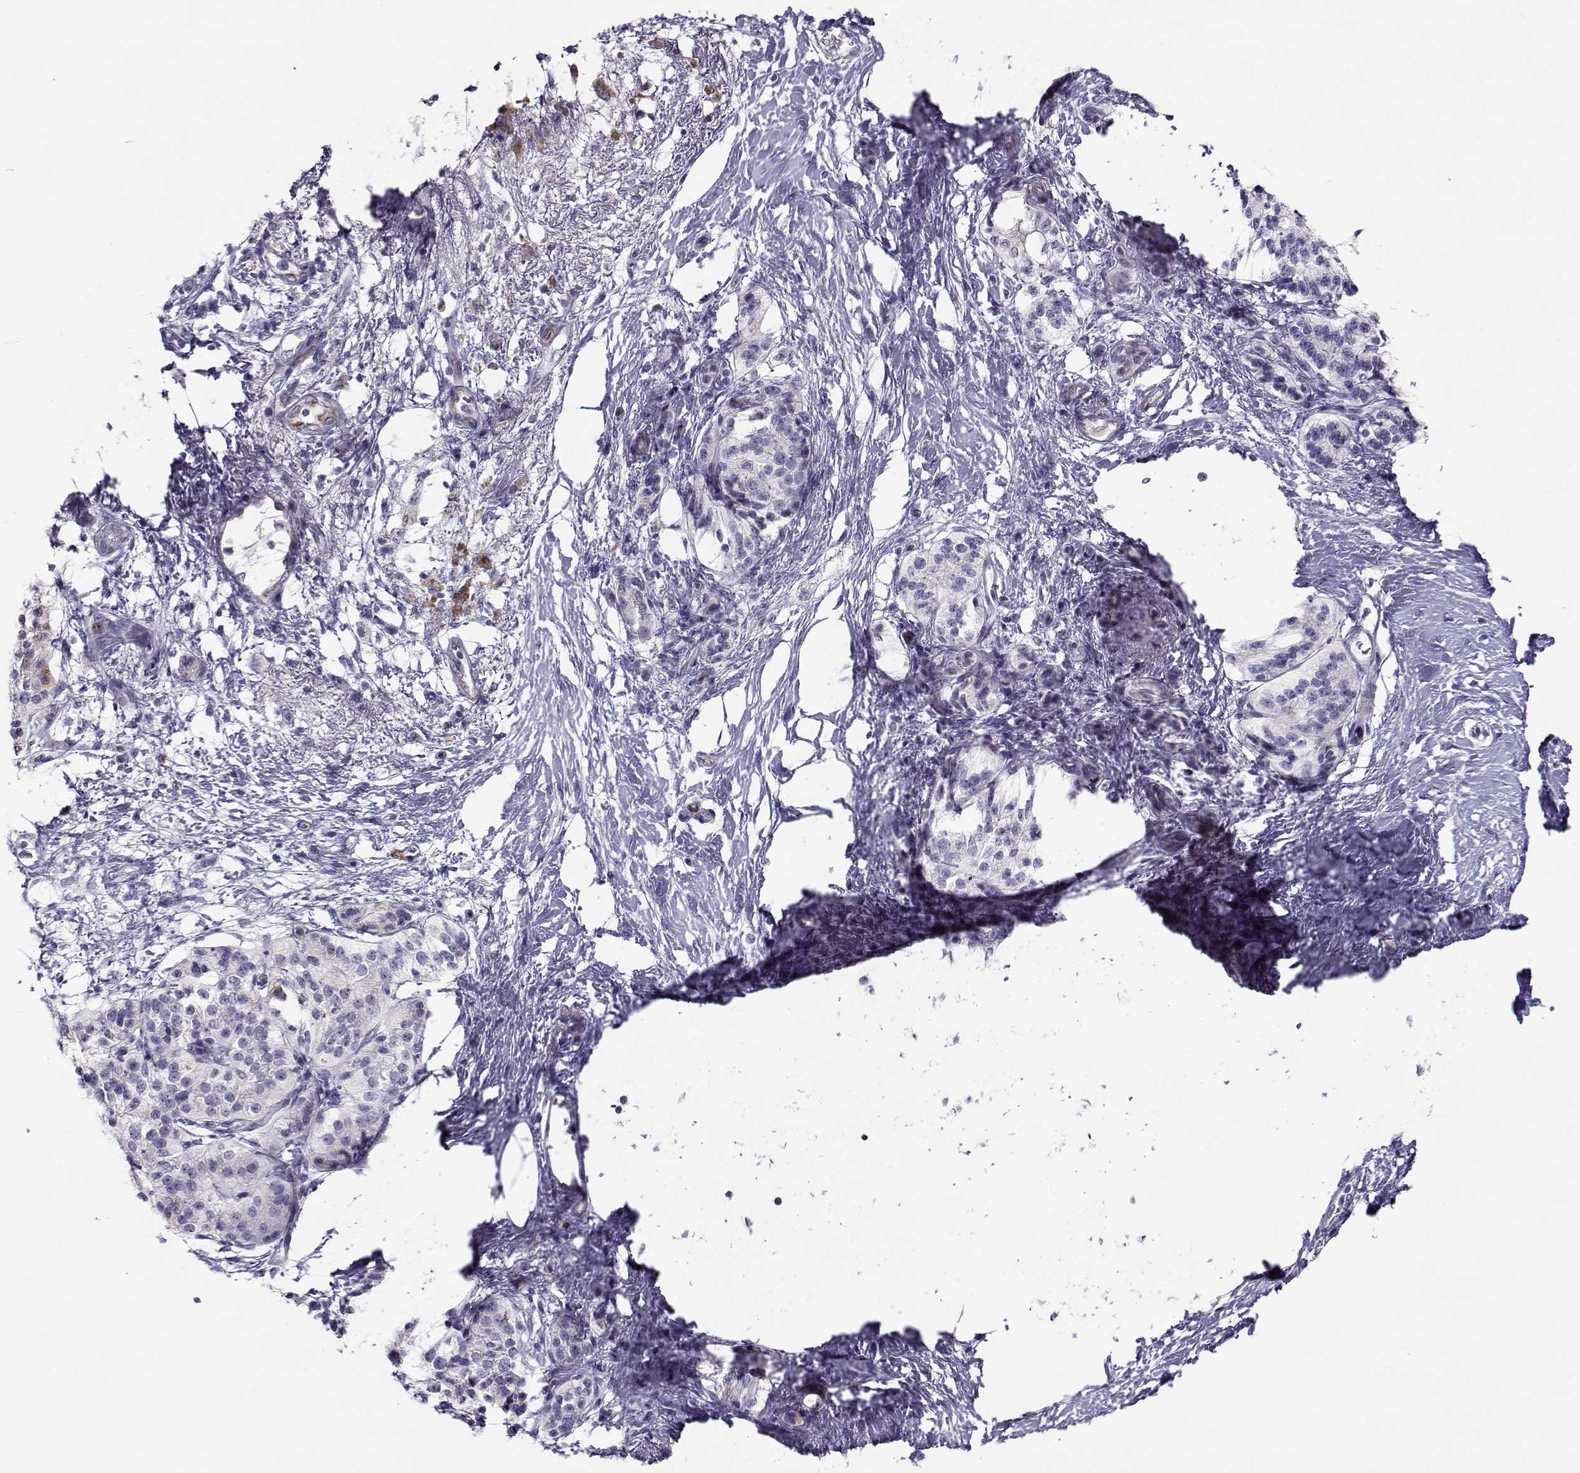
{"staining": {"intensity": "negative", "quantity": "none", "location": "none"}, "tissue": "pancreatic cancer", "cell_type": "Tumor cells", "image_type": "cancer", "snomed": [{"axis": "morphology", "description": "Adenocarcinoma, NOS"}, {"axis": "topography", "description": "Pancreas"}], "caption": "Tumor cells are negative for brown protein staining in adenocarcinoma (pancreatic).", "gene": "NPW", "patient": {"sex": "female", "age": 72}}